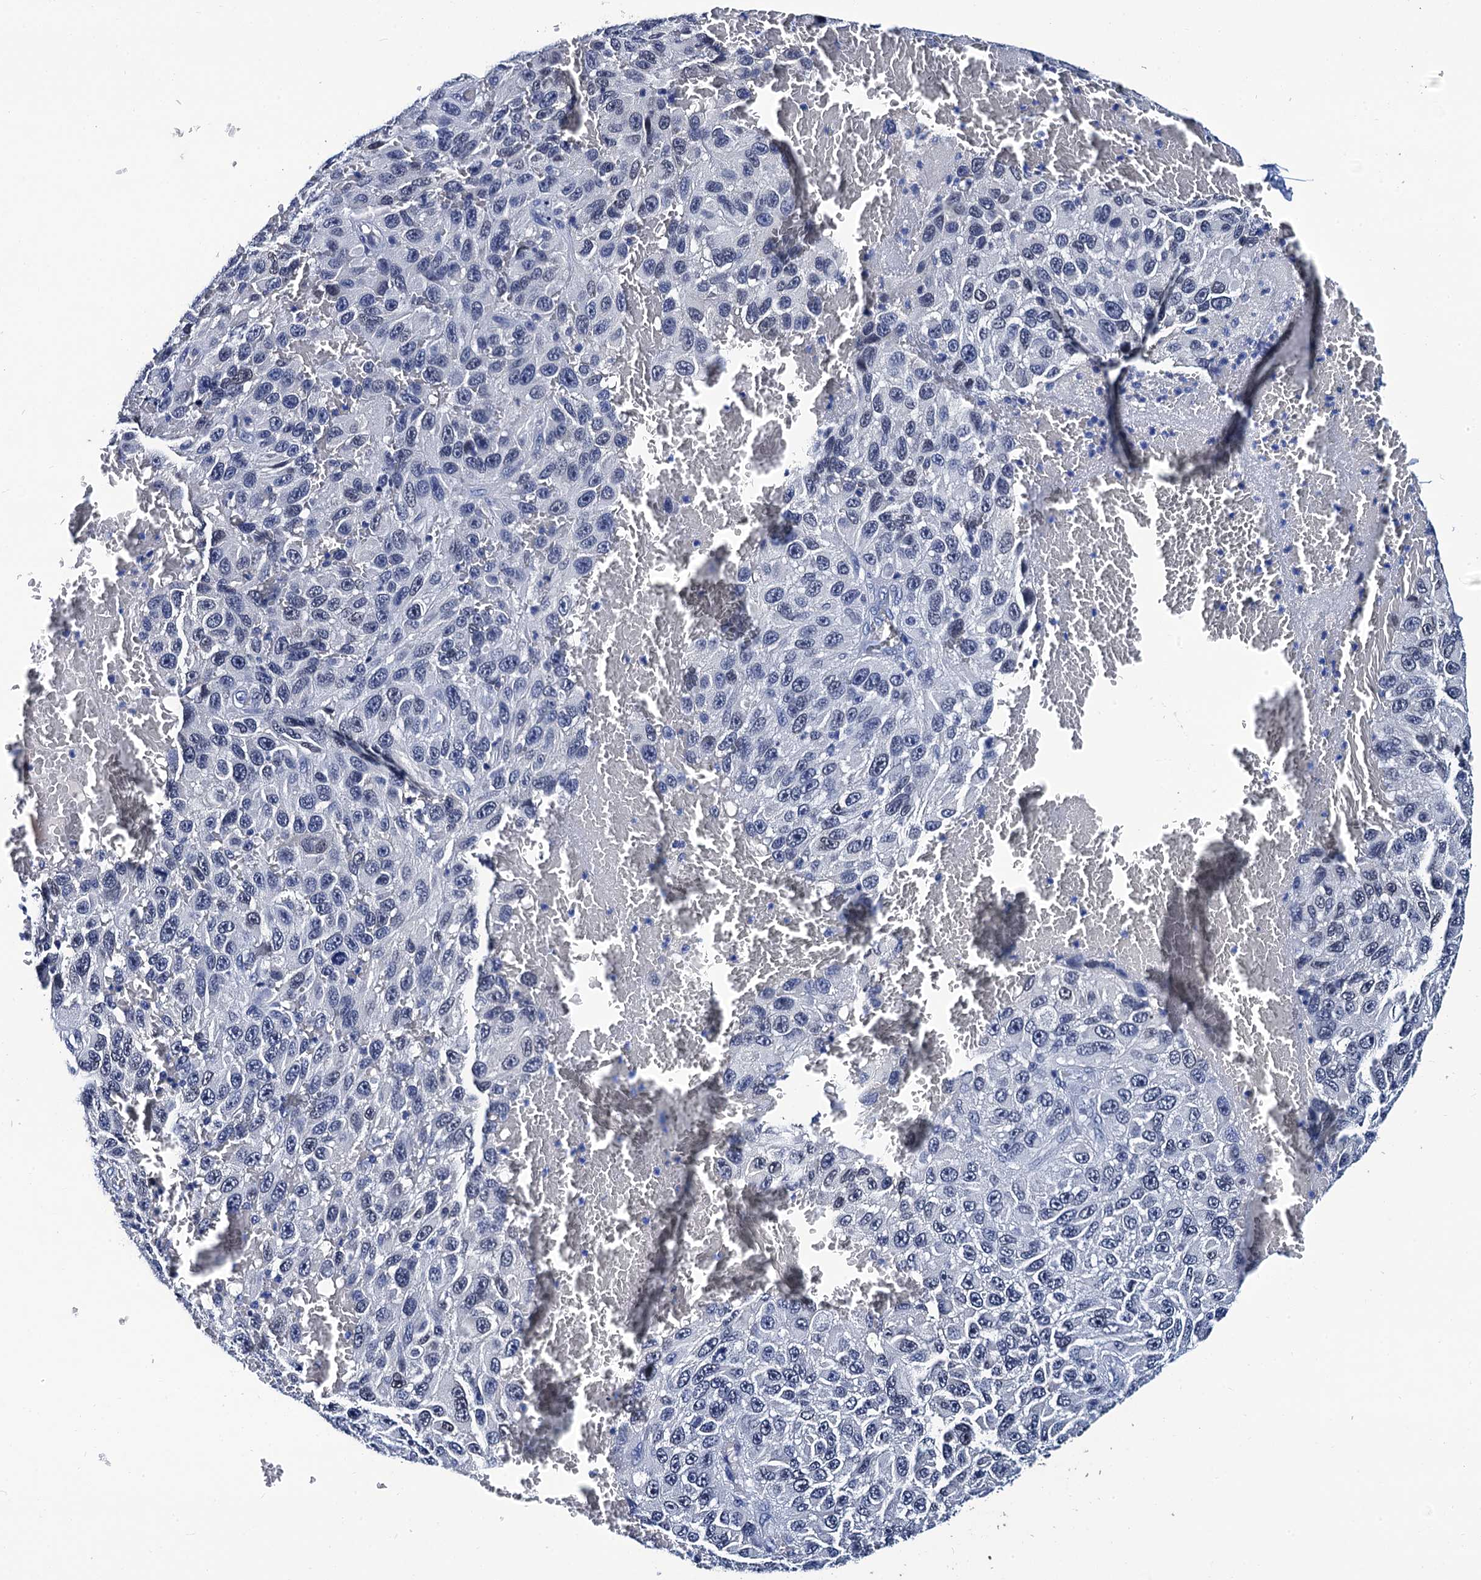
{"staining": {"intensity": "negative", "quantity": "none", "location": "none"}, "tissue": "melanoma", "cell_type": "Tumor cells", "image_type": "cancer", "snomed": [{"axis": "morphology", "description": "Normal tissue, NOS"}, {"axis": "morphology", "description": "Malignant melanoma, NOS"}, {"axis": "topography", "description": "Skin"}], "caption": "Melanoma was stained to show a protein in brown. There is no significant staining in tumor cells.", "gene": "LRRC30", "patient": {"sex": "female", "age": 96}}